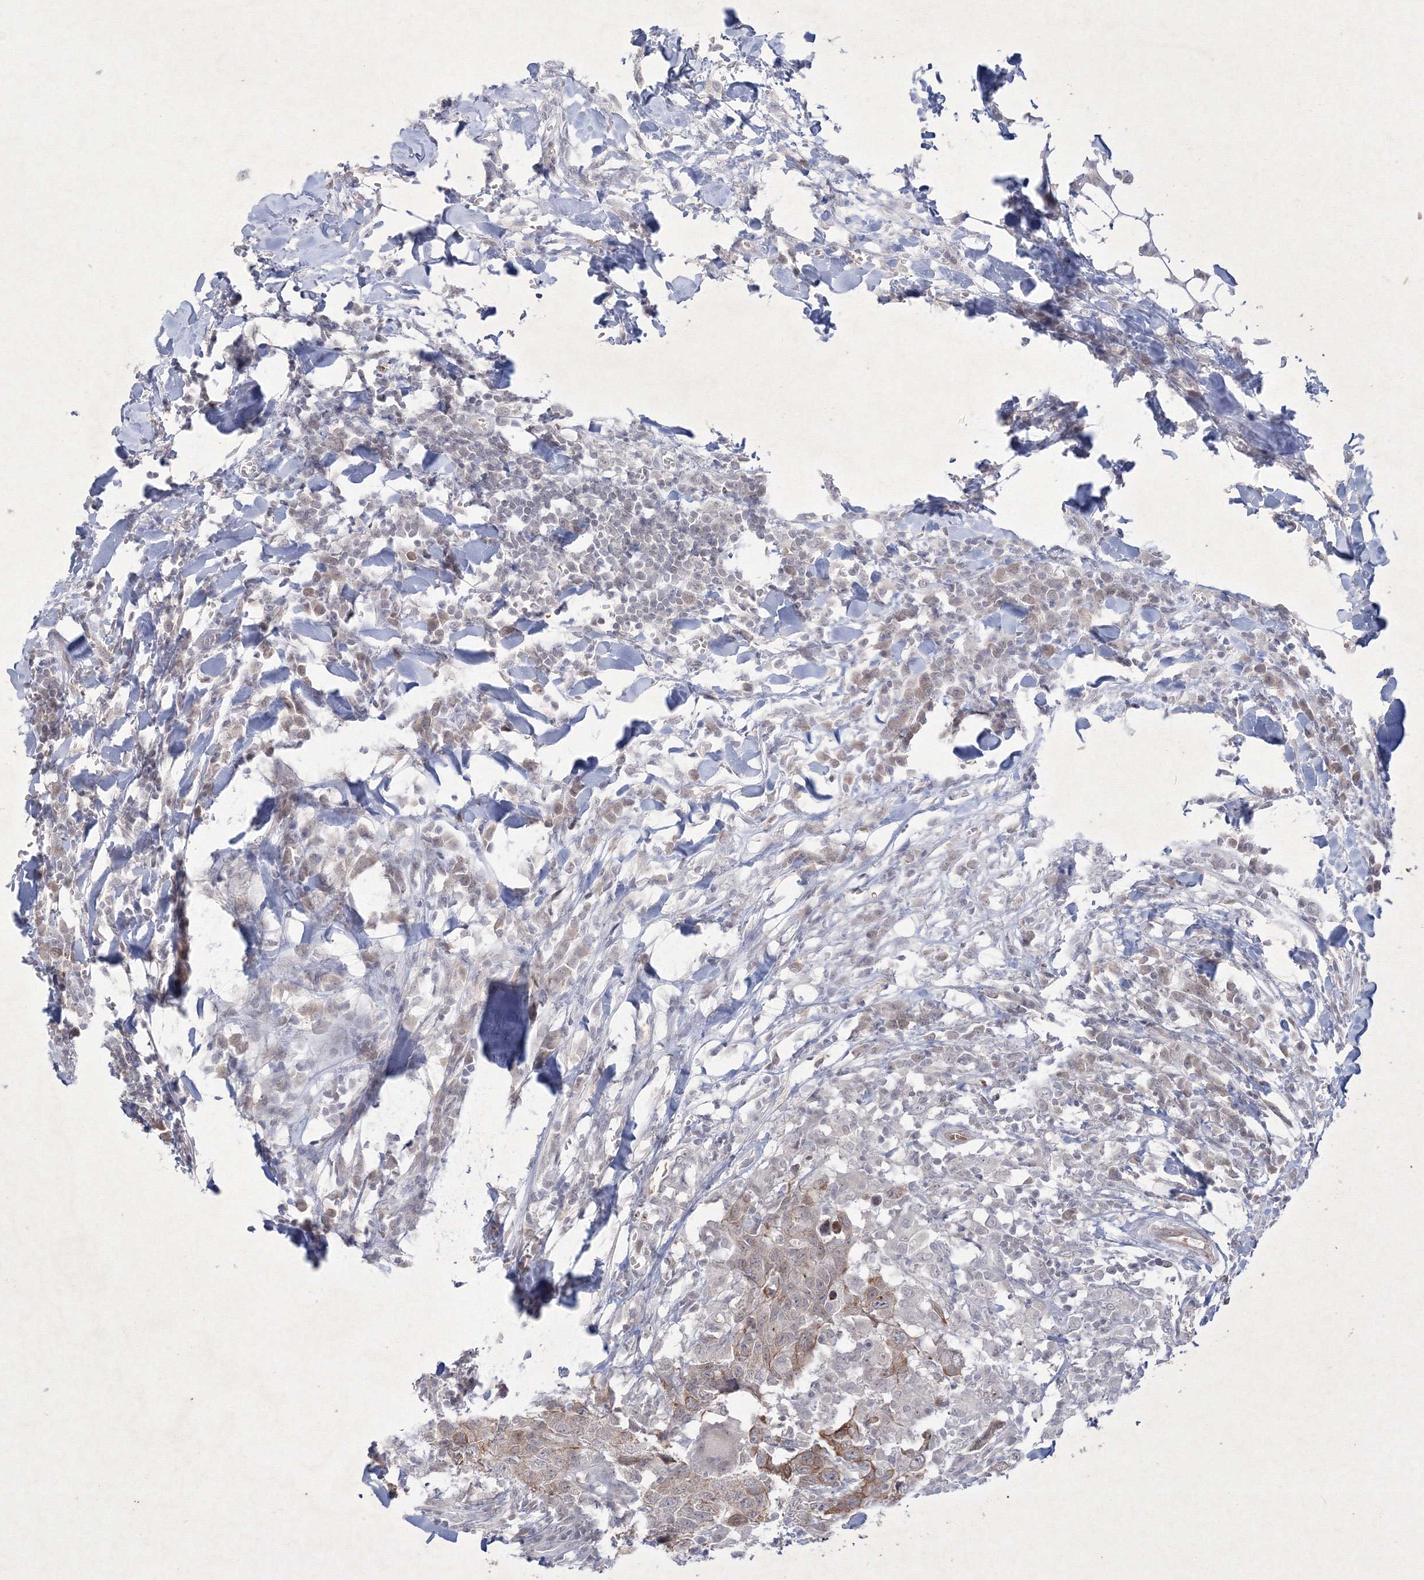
{"staining": {"intensity": "moderate", "quantity": "<25%", "location": "cytoplasmic/membranous"}, "tissue": "head and neck cancer", "cell_type": "Tumor cells", "image_type": "cancer", "snomed": [{"axis": "morphology", "description": "Squamous cell carcinoma, NOS"}, {"axis": "topography", "description": "Head-Neck"}], "caption": "Human head and neck squamous cell carcinoma stained with a brown dye reveals moderate cytoplasmic/membranous positive positivity in approximately <25% of tumor cells.", "gene": "NXPE3", "patient": {"sex": "male", "age": 66}}